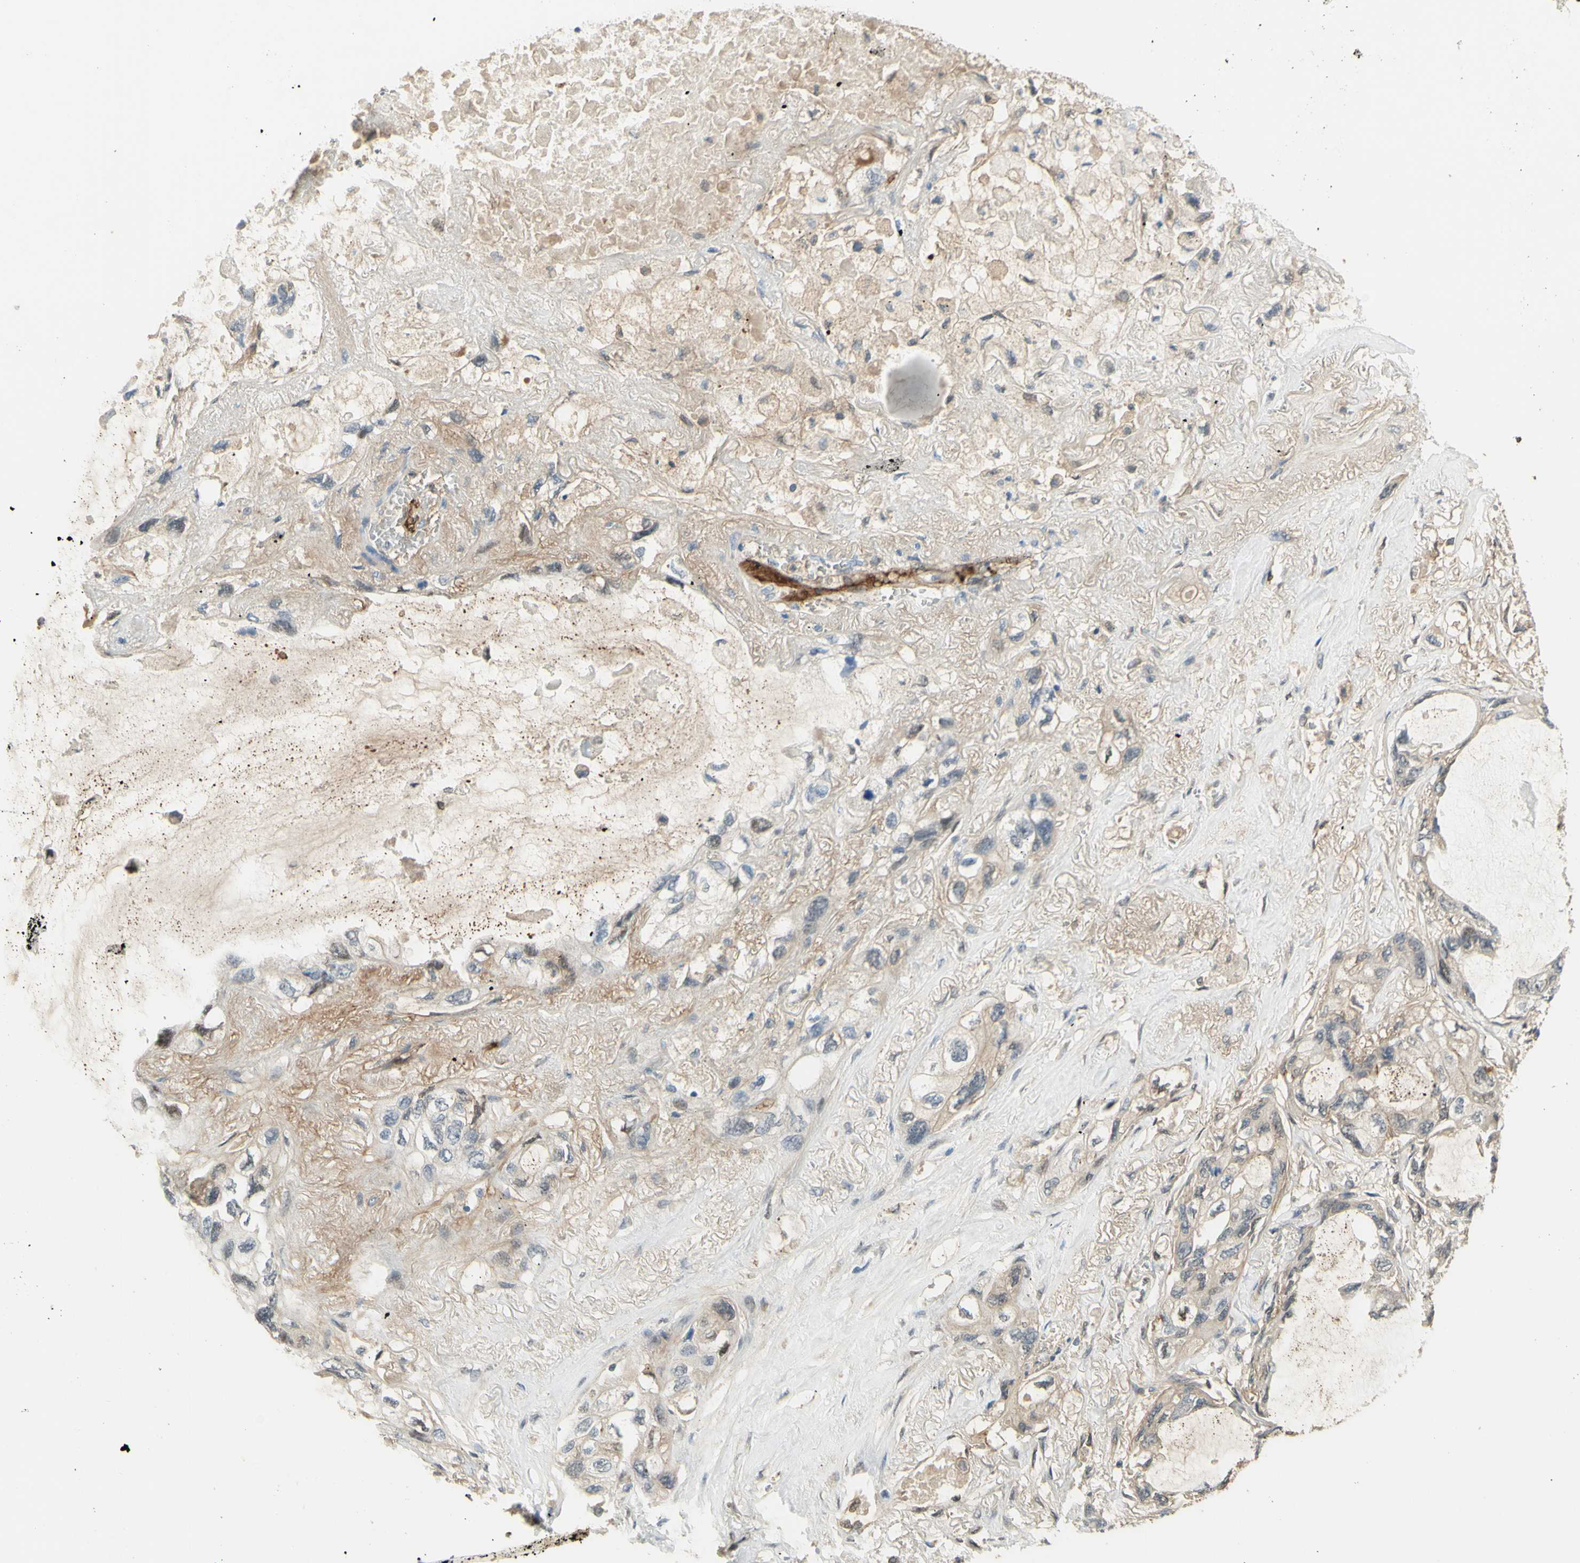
{"staining": {"intensity": "weak", "quantity": "<25%", "location": "cytoplasmic/membranous"}, "tissue": "lung cancer", "cell_type": "Tumor cells", "image_type": "cancer", "snomed": [{"axis": "morphology", "description": "Squamous cell carcinoma, NOS"}, {"axis": "topography", "description": "Lung"}], "caption": "Human lung cancer (squamous cell carcinoma) stained for a protein using immunohistochemistry exhibits no staining in tumor cells.", "gene": "ANGPT2", "patient": {"sex": "female", "age": 73}}